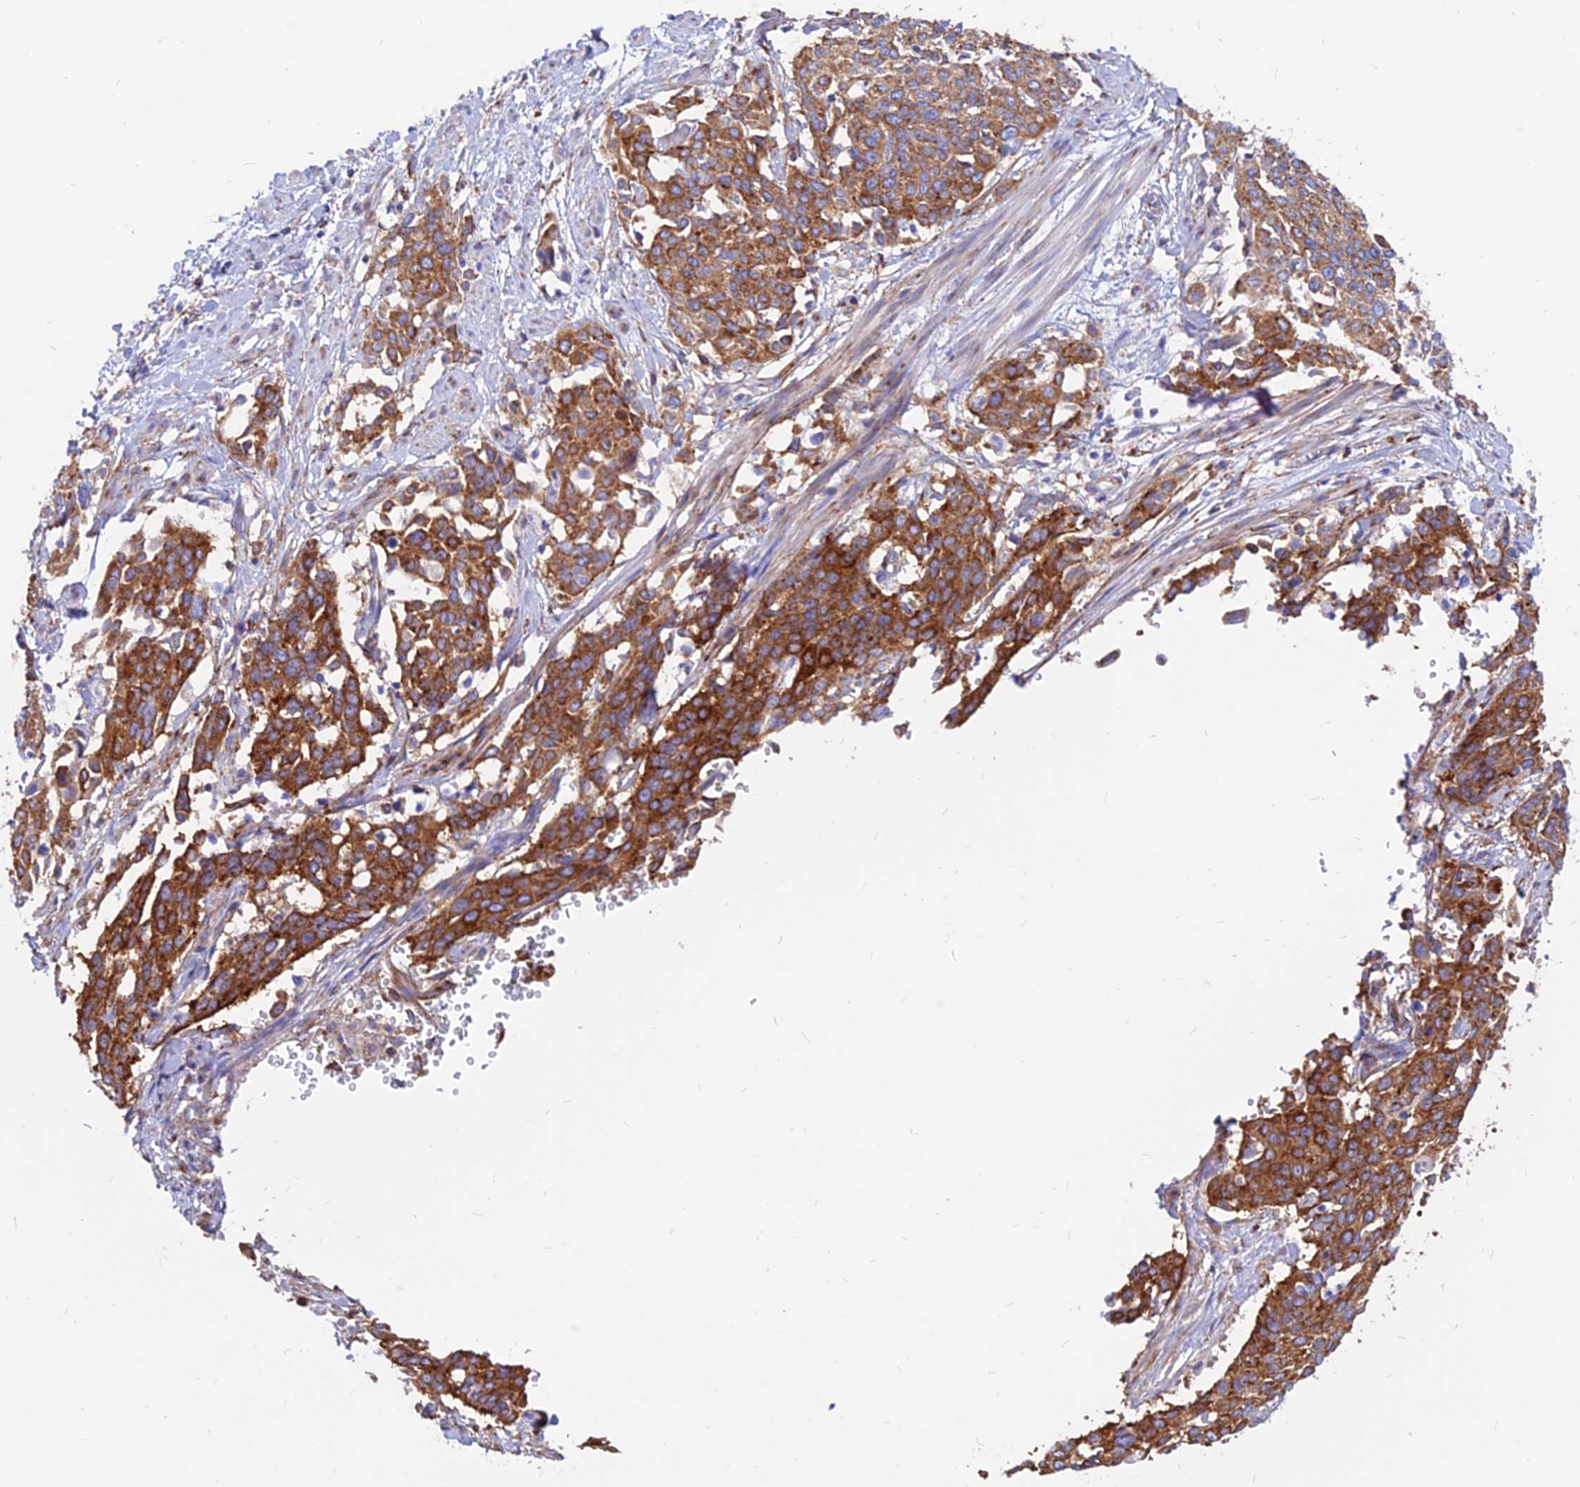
{"staining": {"intensity": "strong", "quantity": ">75%", "location": "cytoplasmic/membranous"}, "tissue": "cervical cancer", "cell_type": "Tumor cells", "image_type": "cancer", "snomed": [{"axis": "morphology", "description": "Squamous cell carcinoma, NOS"}, {"axis": "topography", "description": "Cervix"}], "caption": "Squamous cell carcinoma (cervical) stained with a brown dye reveals strong cytoplasmic/membranous positive positivity in approximately >75% of tumor cells.", "gene": "AGTRAP", "patient": {"sex": "female", "age": 44}}